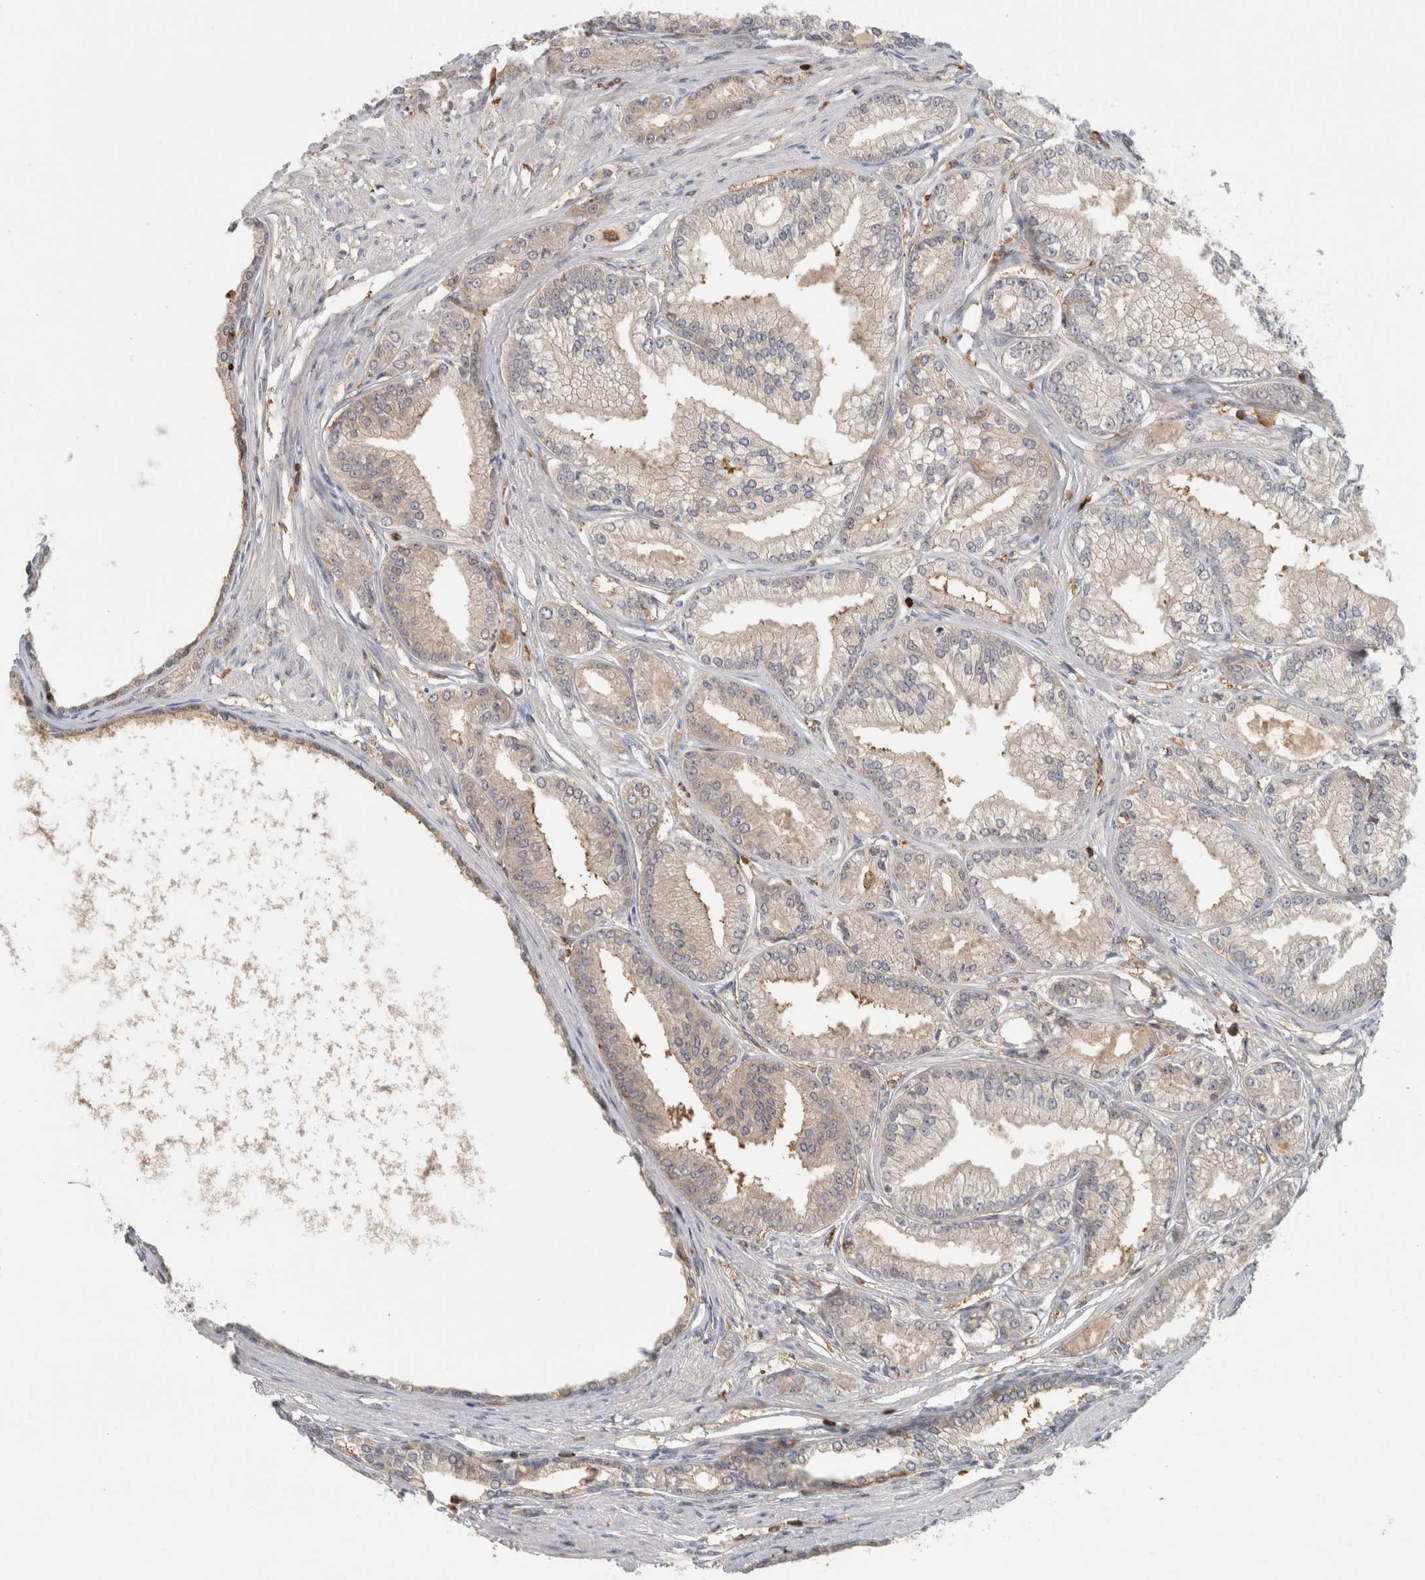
{"staining": {"intensity": "negative", "quantity": "none", "location": "none"}, "tissue": "prostate cancer", "cell_type": "Tumor cells", "image_type": "cancer", "snomed": [{"axis": "morphology", "description": "Adenocarcinoma, Low grade"}, {"axis": "topography", "description": "Prostate"}], "caption": "IHC histopathology image of prostate cancer stained for a protein (brown), which displays no positivity in tumor cells.", "gene": "GFRA2", "patient": {"sex": "male", "age": 52}}